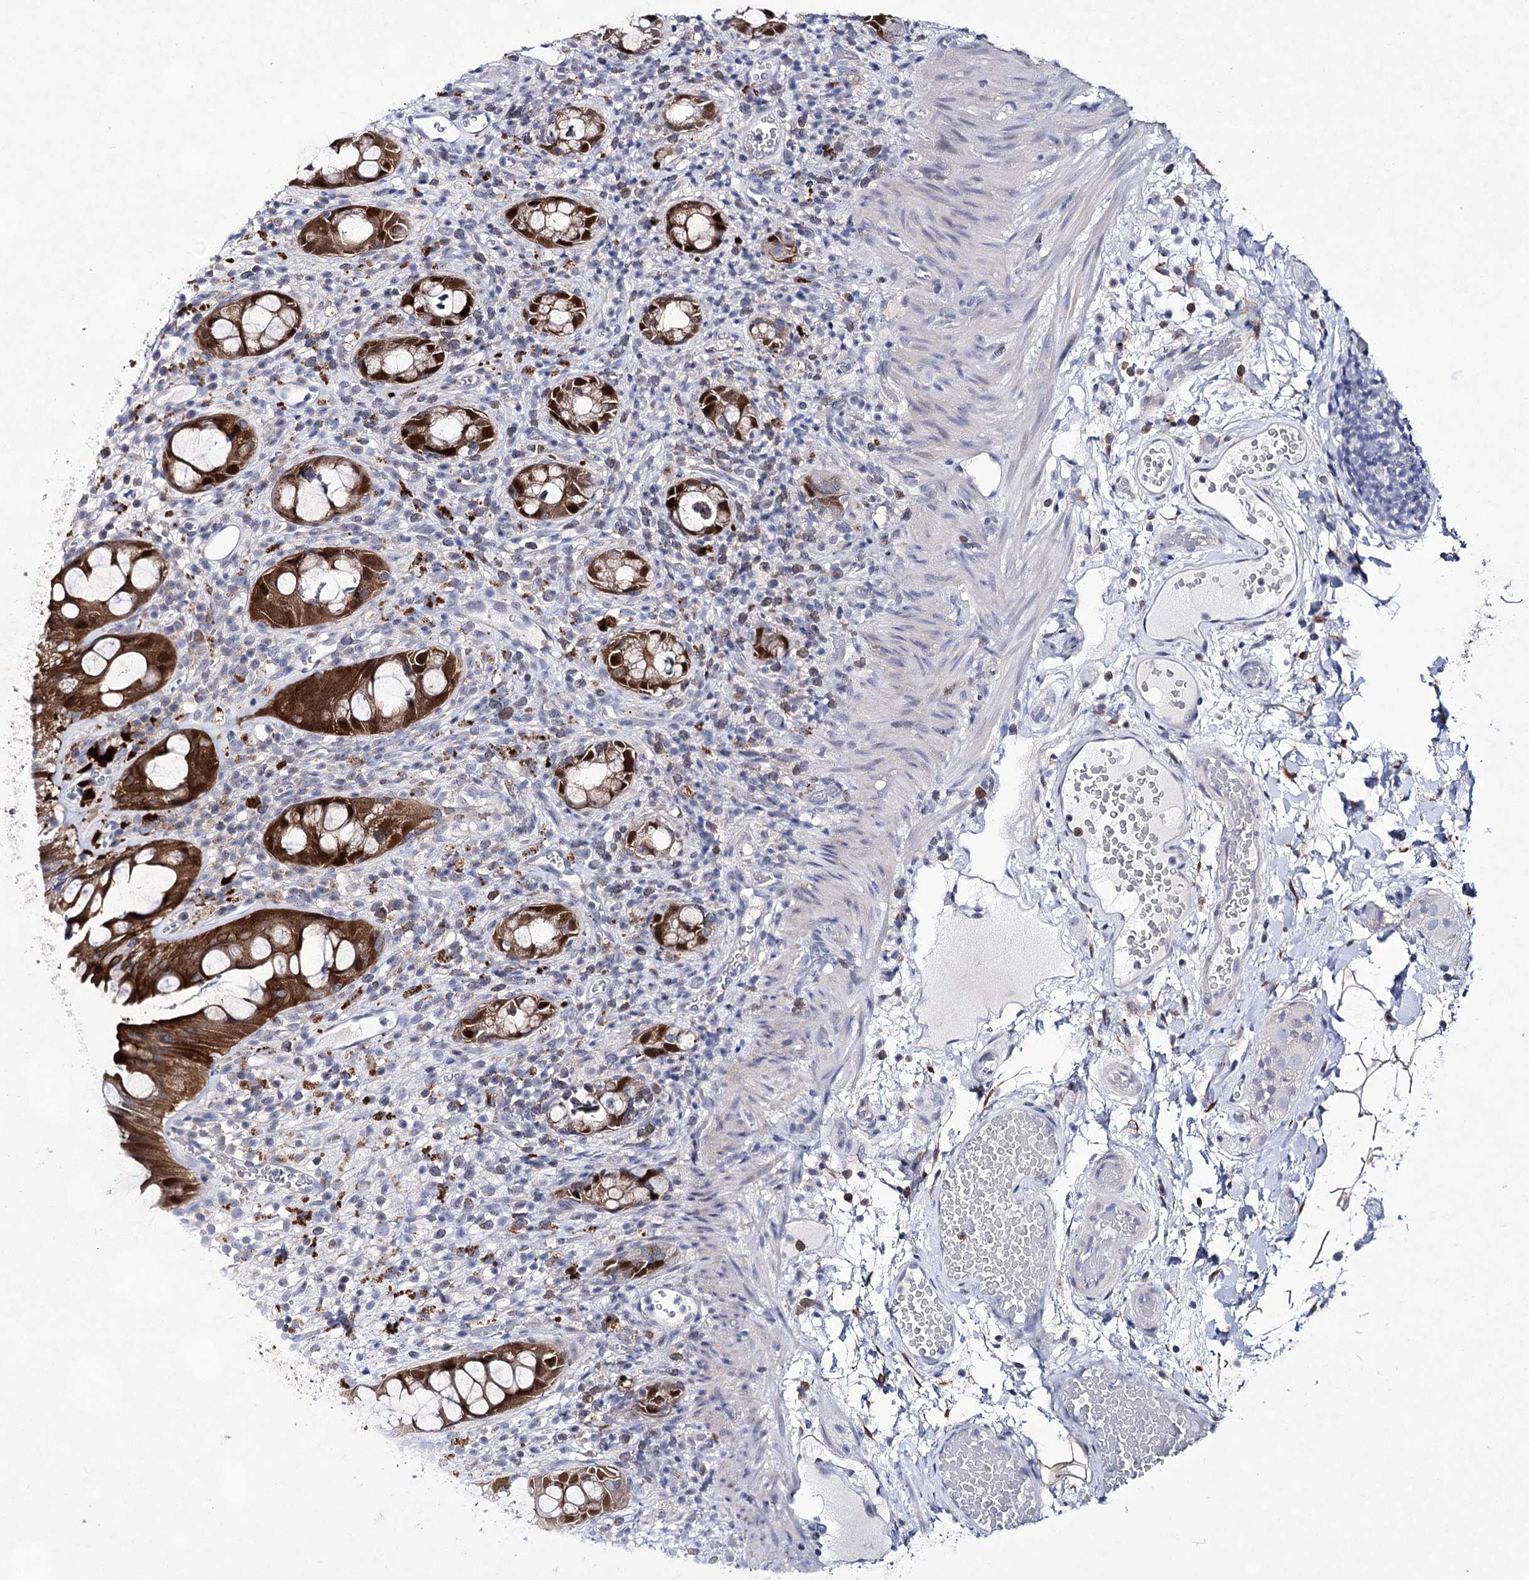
{"staining": {"intensity": "strong", "quantity": ">75%", "location": "cytoplasmic/membranous,nuclear"}, "tissue": "rectum", "cell_type": "Glandular cells", "image_type": "normal", "snomed": [{"axis": "morphology", "description": "Normal tissue, NOS"}, {"axis": "topography", "description": "Rectum"}], "caption": "Glandular cells show strong cytoplasmic/membranous,nuclear staining in about >75% of cells in normal rectum.", "gene": "UGDH", "patient": {"sex": "female", "age": 57}}